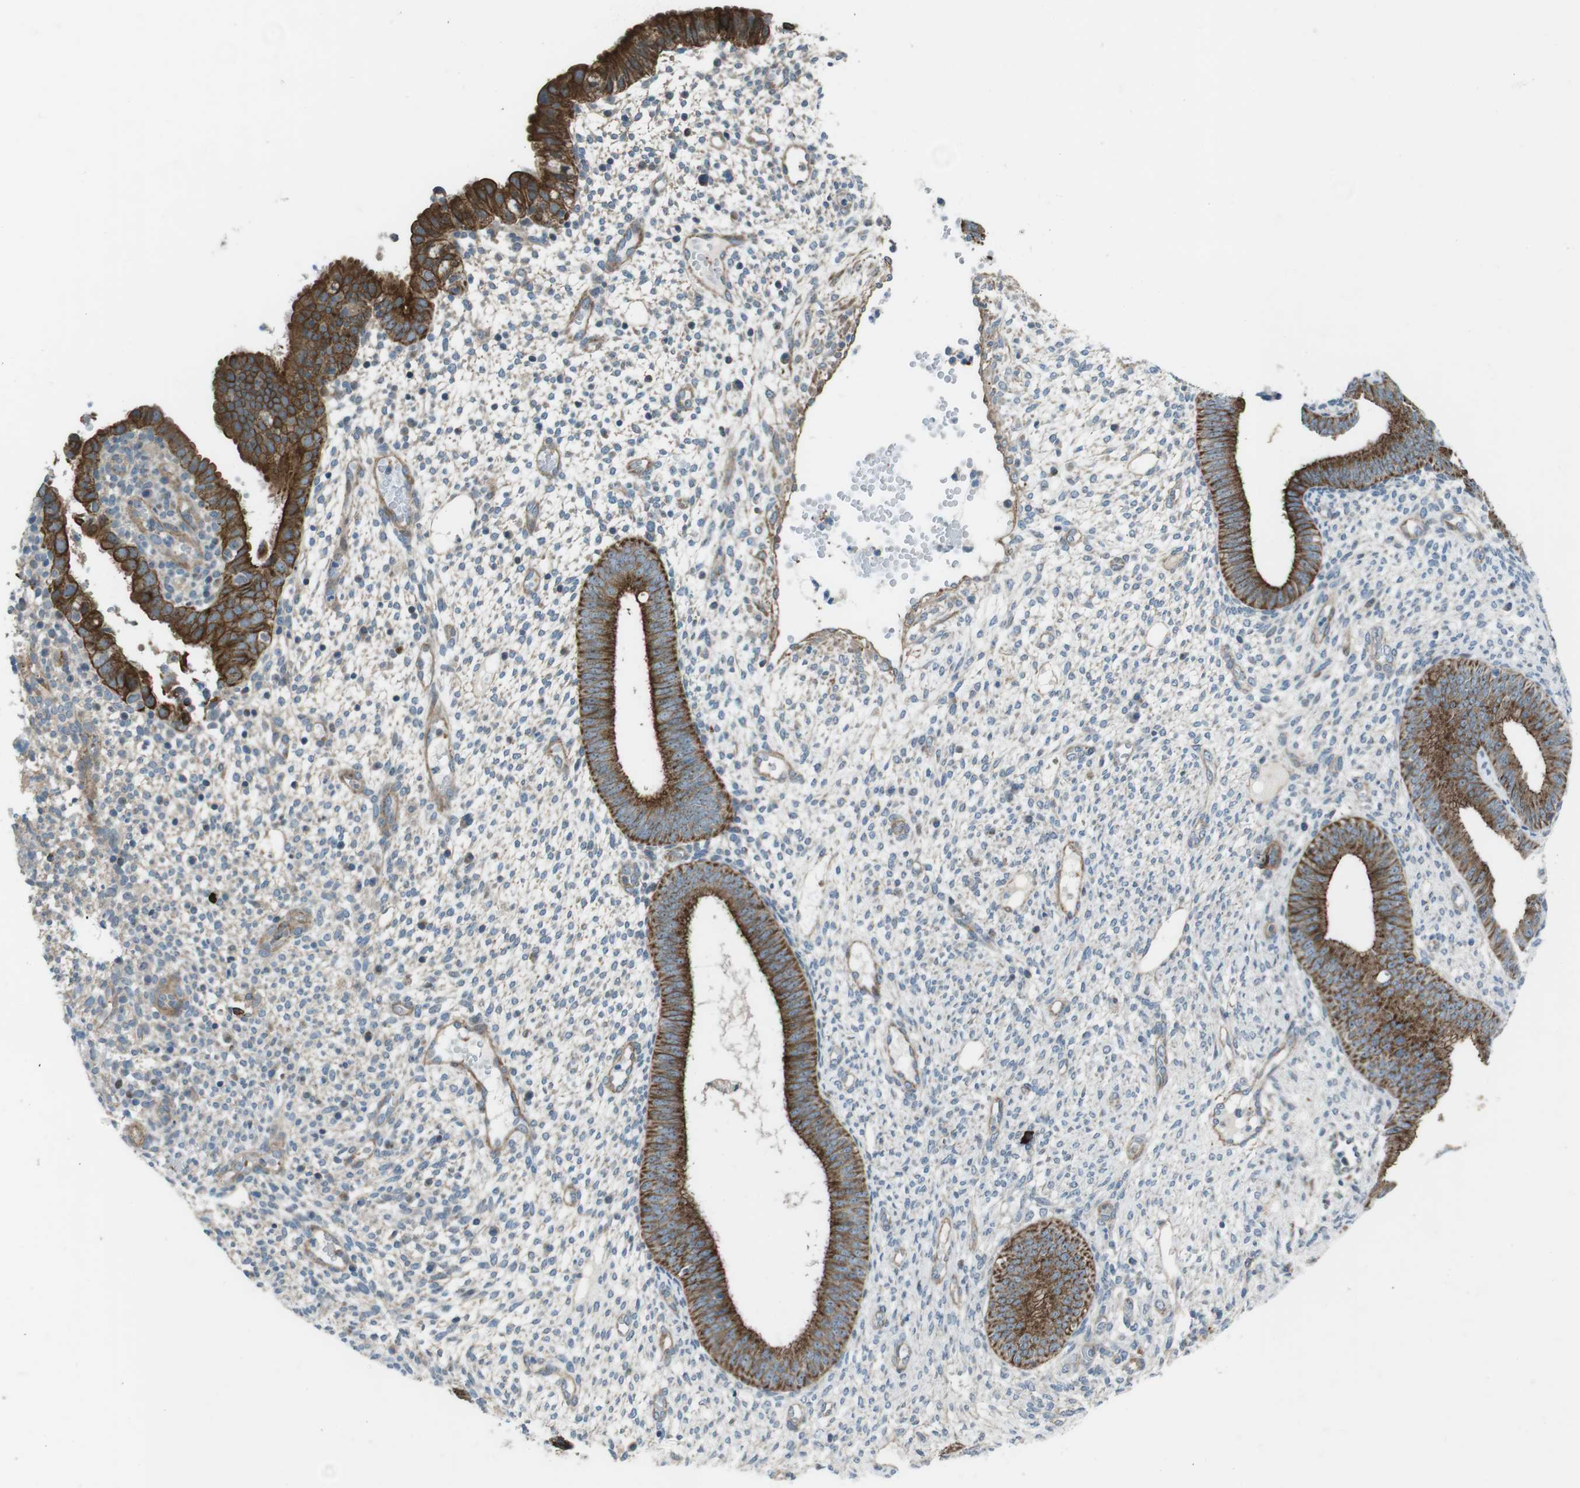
{"staining": {"intensity": "negative", "quantity": "none", "location": "none"}, "tissue": "endometrium", "cell_type": "Cells in endometrial stroma", "image_type": "normal", "snomed": [{"axis": "morphology", "description": "Normal tissue, NOS"}, {"axis": "topography", "description": "Endometrium"}], "caption": "Benign endometrium was stained to show a protein in brown. There is no significant staining in cells in endometrial stroma. The staining was performed using DAB (3,3'-diaminobenzidine) to visualize the protein expression in brown, while the nuclei were stained in blue with hematoxylin (Magnification: 20x).", "gene": "FAM174B", "patient": {"sex": "female", "age": 35}}